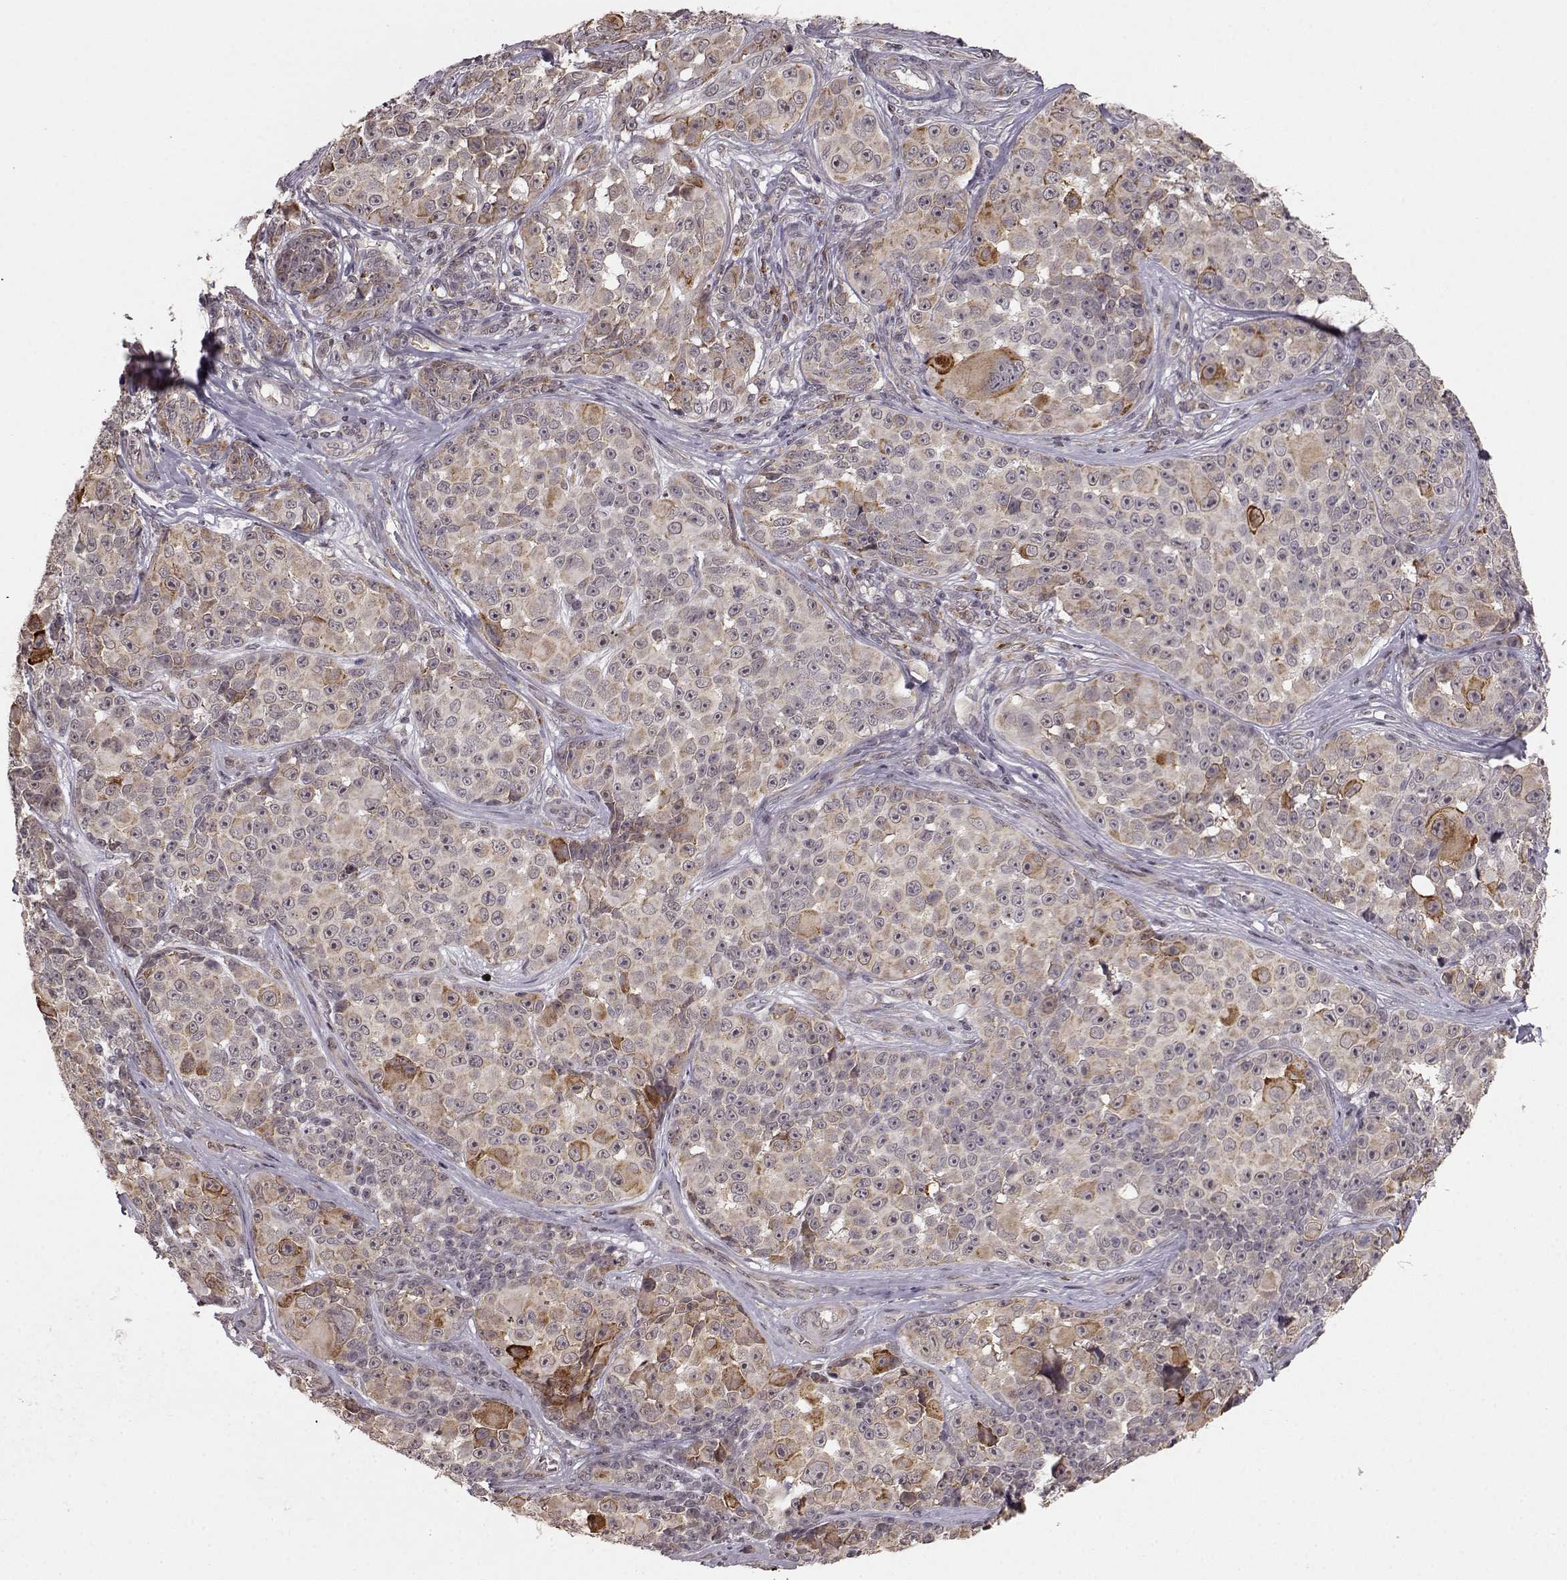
{"staining": {"intensity": "moderate", "quantity": "25%-75%", "location": "cytoplasmic/membranous"}, "tissue": "melanoma", "cell_type": "Tumor cells", "image_type": "cancer", "snomed": [{"axis": "morphology", "description": "Malignant melanoma, NOS"}, {"axis": "topography", "description": "Skin"}], "caption": "Melanoma stained with a protein marker displays moderate staining in tumor cells.", "gene": "ELOVL5", "patient": {"sex": "female", "age": 88}}